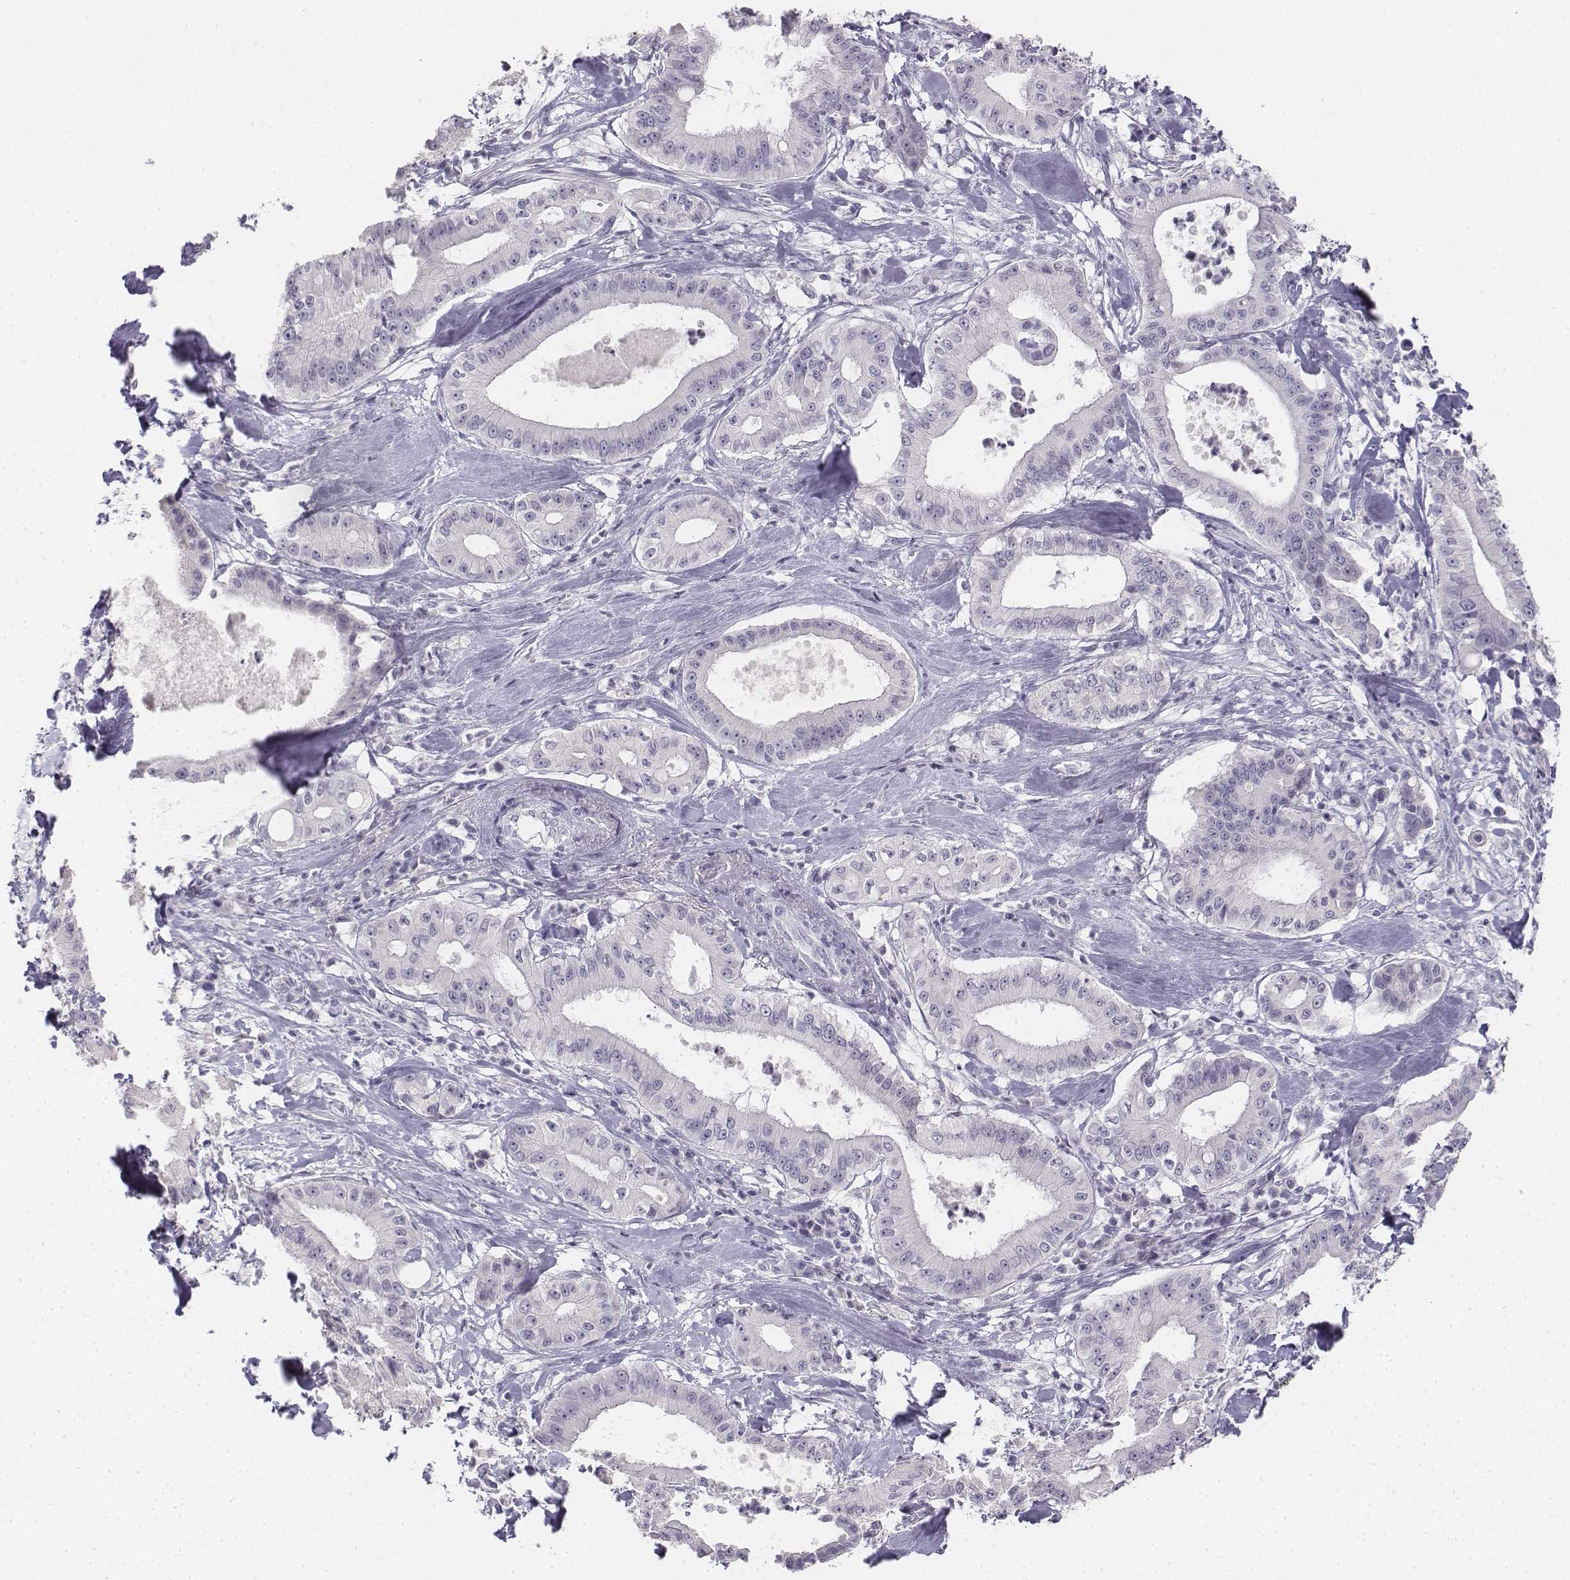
{"staining": {"intensity": "negative", "quantity": "none", "location": "none"}, "tissue": "pancreatic cancer", "cell_type": "Tumor cells", "image_type": "cancer", "snomed": [{"axis": "morphology", "description": "Adenocarcinoma, NOS"}, {"axis": "topography", "description": "Pancreas"}], "caption": "Immunohistochemistry of adenocarcinoma (pancreatic) demonstrates no positivity in tumor cells.", "gene": "UCN2", "patient": {"sex": "male", "age": 71}}